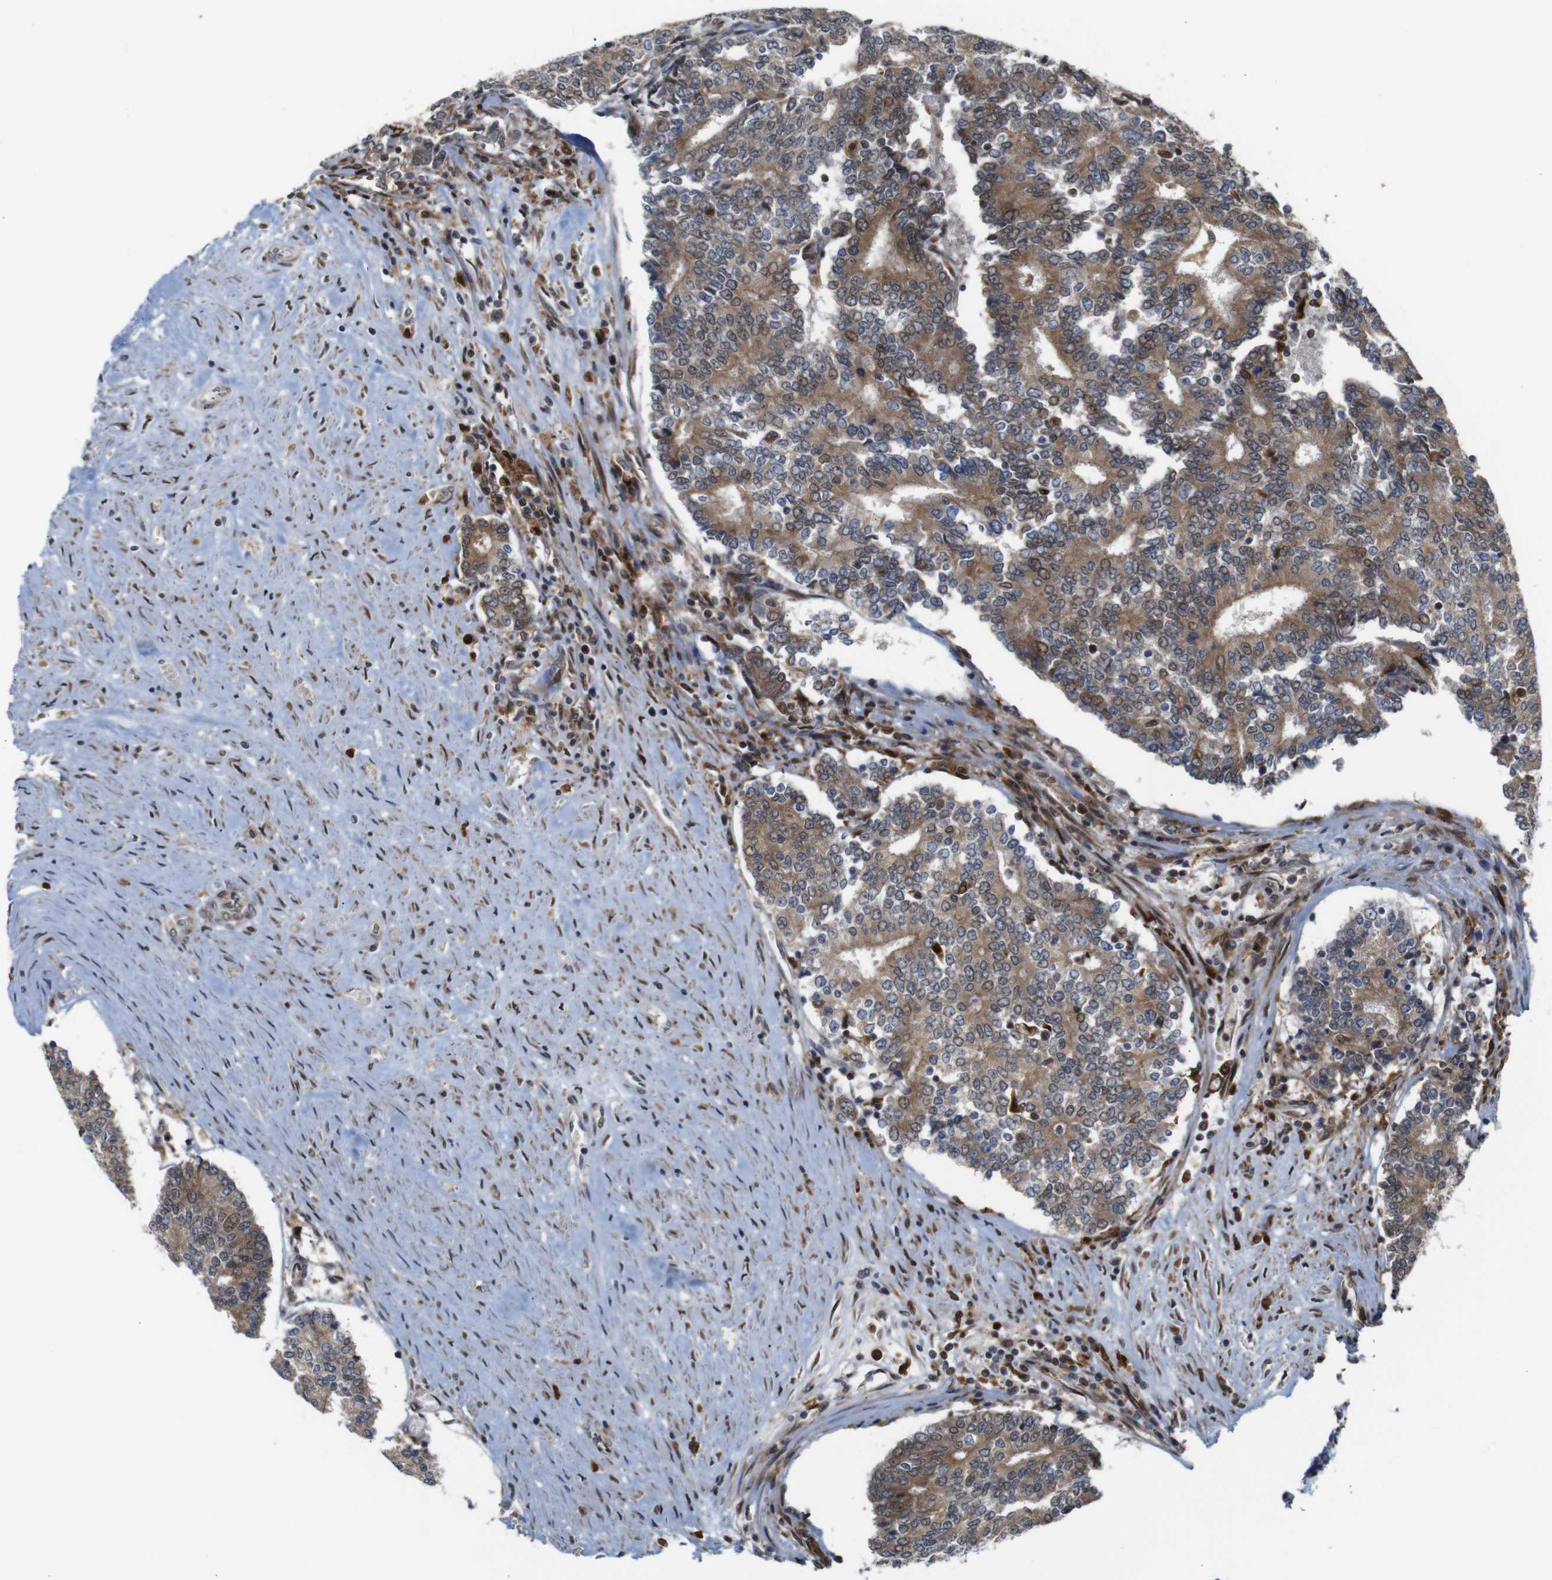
{"staining": {"intensity": "moderate", "quantity": ">75%", "location": "cytoplasmic/membranous"}, "tissue": "prostate cancer", "cell_type": "Tumor cells", "image_type": "cancer", "snomed": [{"axis": "morphology", "description": "Normal tissue, NOS"}, {"axis": "morphology", "description": "Adenocarcinoma, High grade"}, {"axis": "topography", "description": "Prostate"}, {"axis": "topography", "description": "Seminal veicle"}], "caption": "An IHC photomicrograph of tumor tissue is shown. Protein staining in brown shows moderate cytoplasmic/membranous positivity in prostate cancer (adenocarcinoma (high-grade)) within tumor cells.", "gene": "PTPN1", "patient": {"sex": "male", "age": 55}}